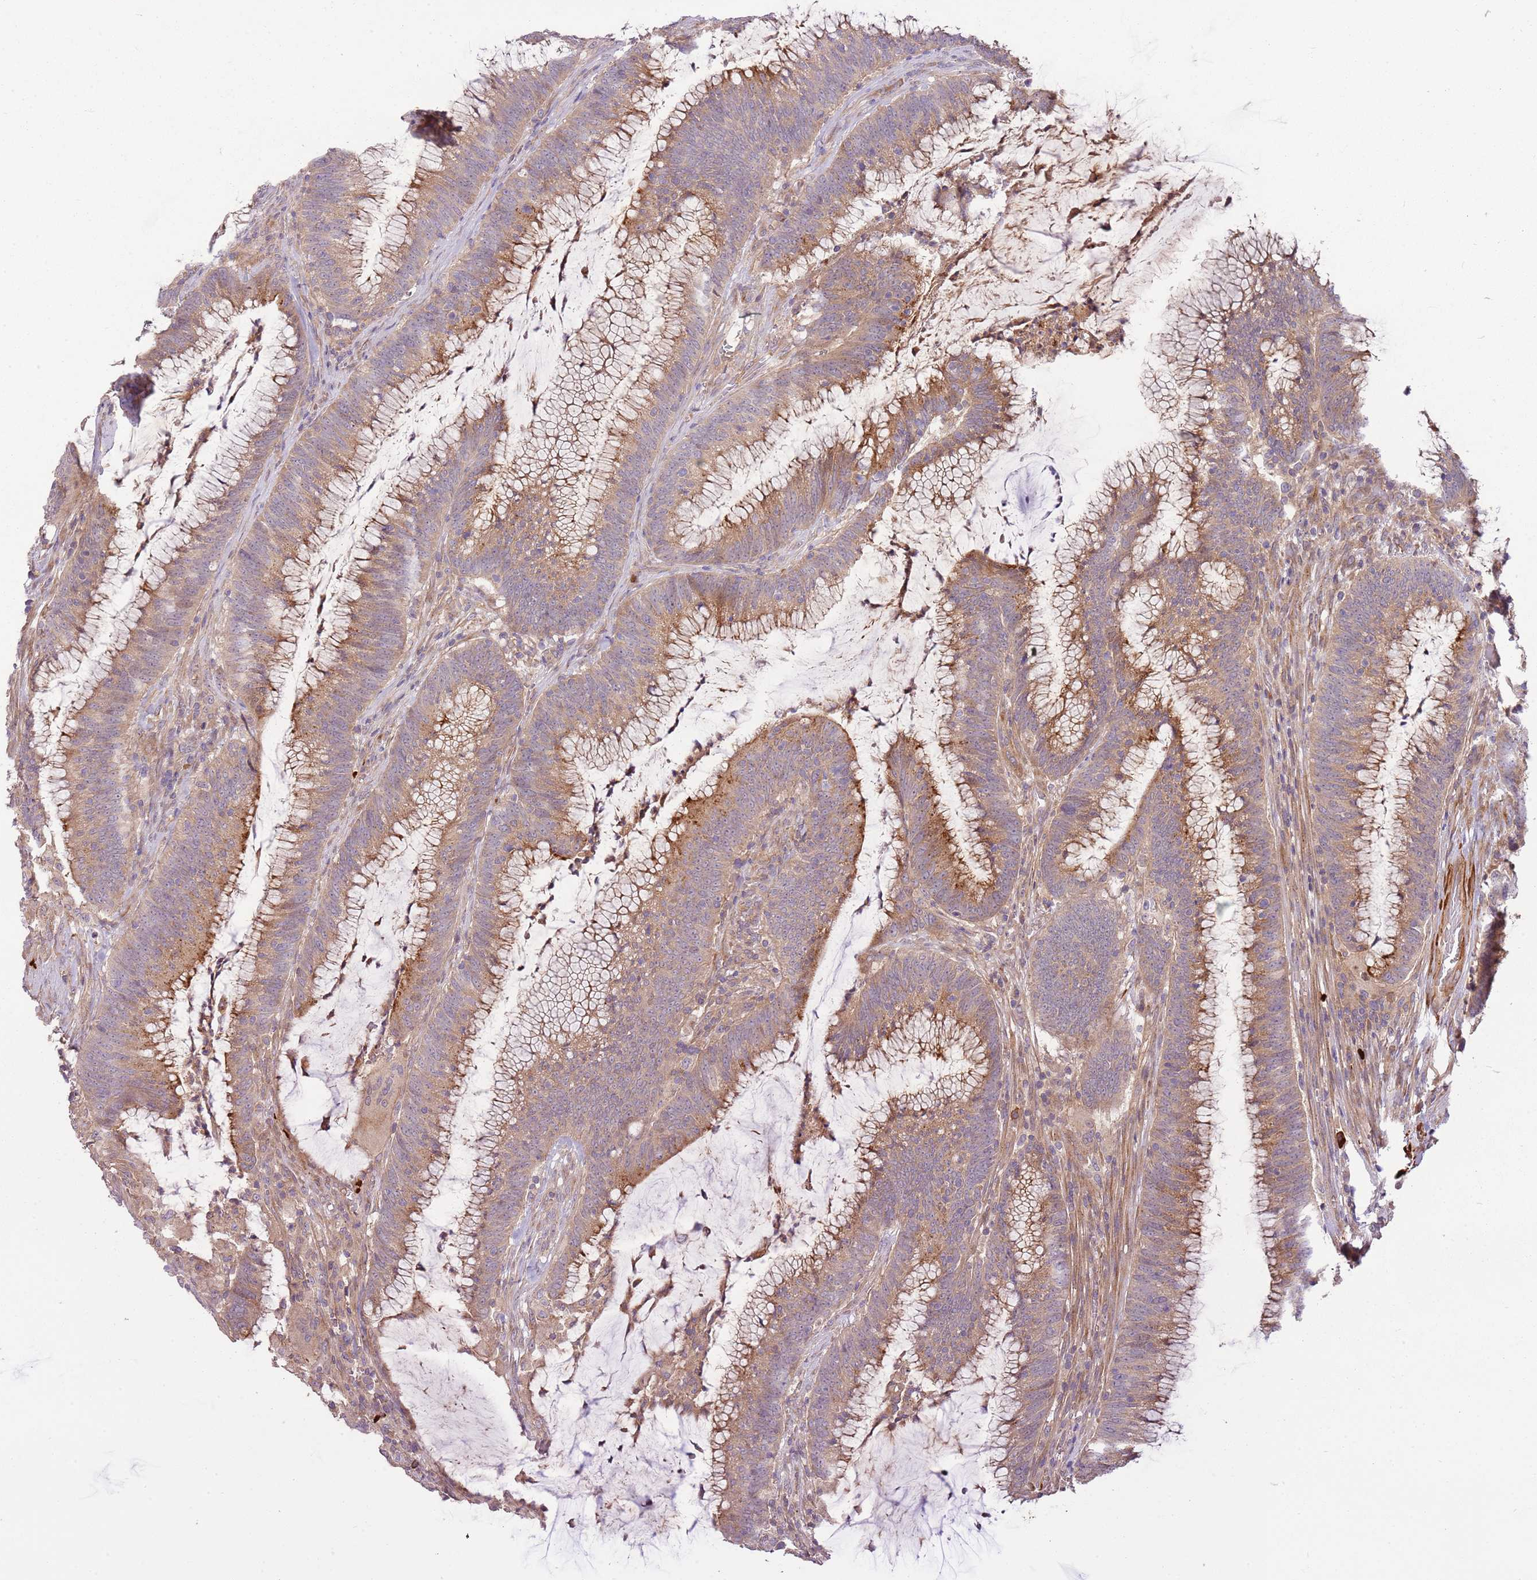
{"staining": {"intensity": "moderate", "quantity": ">75%", "location": "cytoplasmic/membranous"}, "tissue": "colorectal cancer", "cell_type": "Tumor cells", "image_type": "cancer", "snomed": [{"axis": "morphology", "description": "Adenocarcinoma, NOS"}, {"axis": "topography", "description": "Rectum"}], "caption": "Immunohistochemistry (DAB (3,3'-diaminobenzidine)) staining of colorectal adenocarcinoma reveals moderate cytoplasmic/membranous protein staining in about >75% of tumor cells.", "gene": "RNF128", "patient": {"sex": "female", "age": 77}}